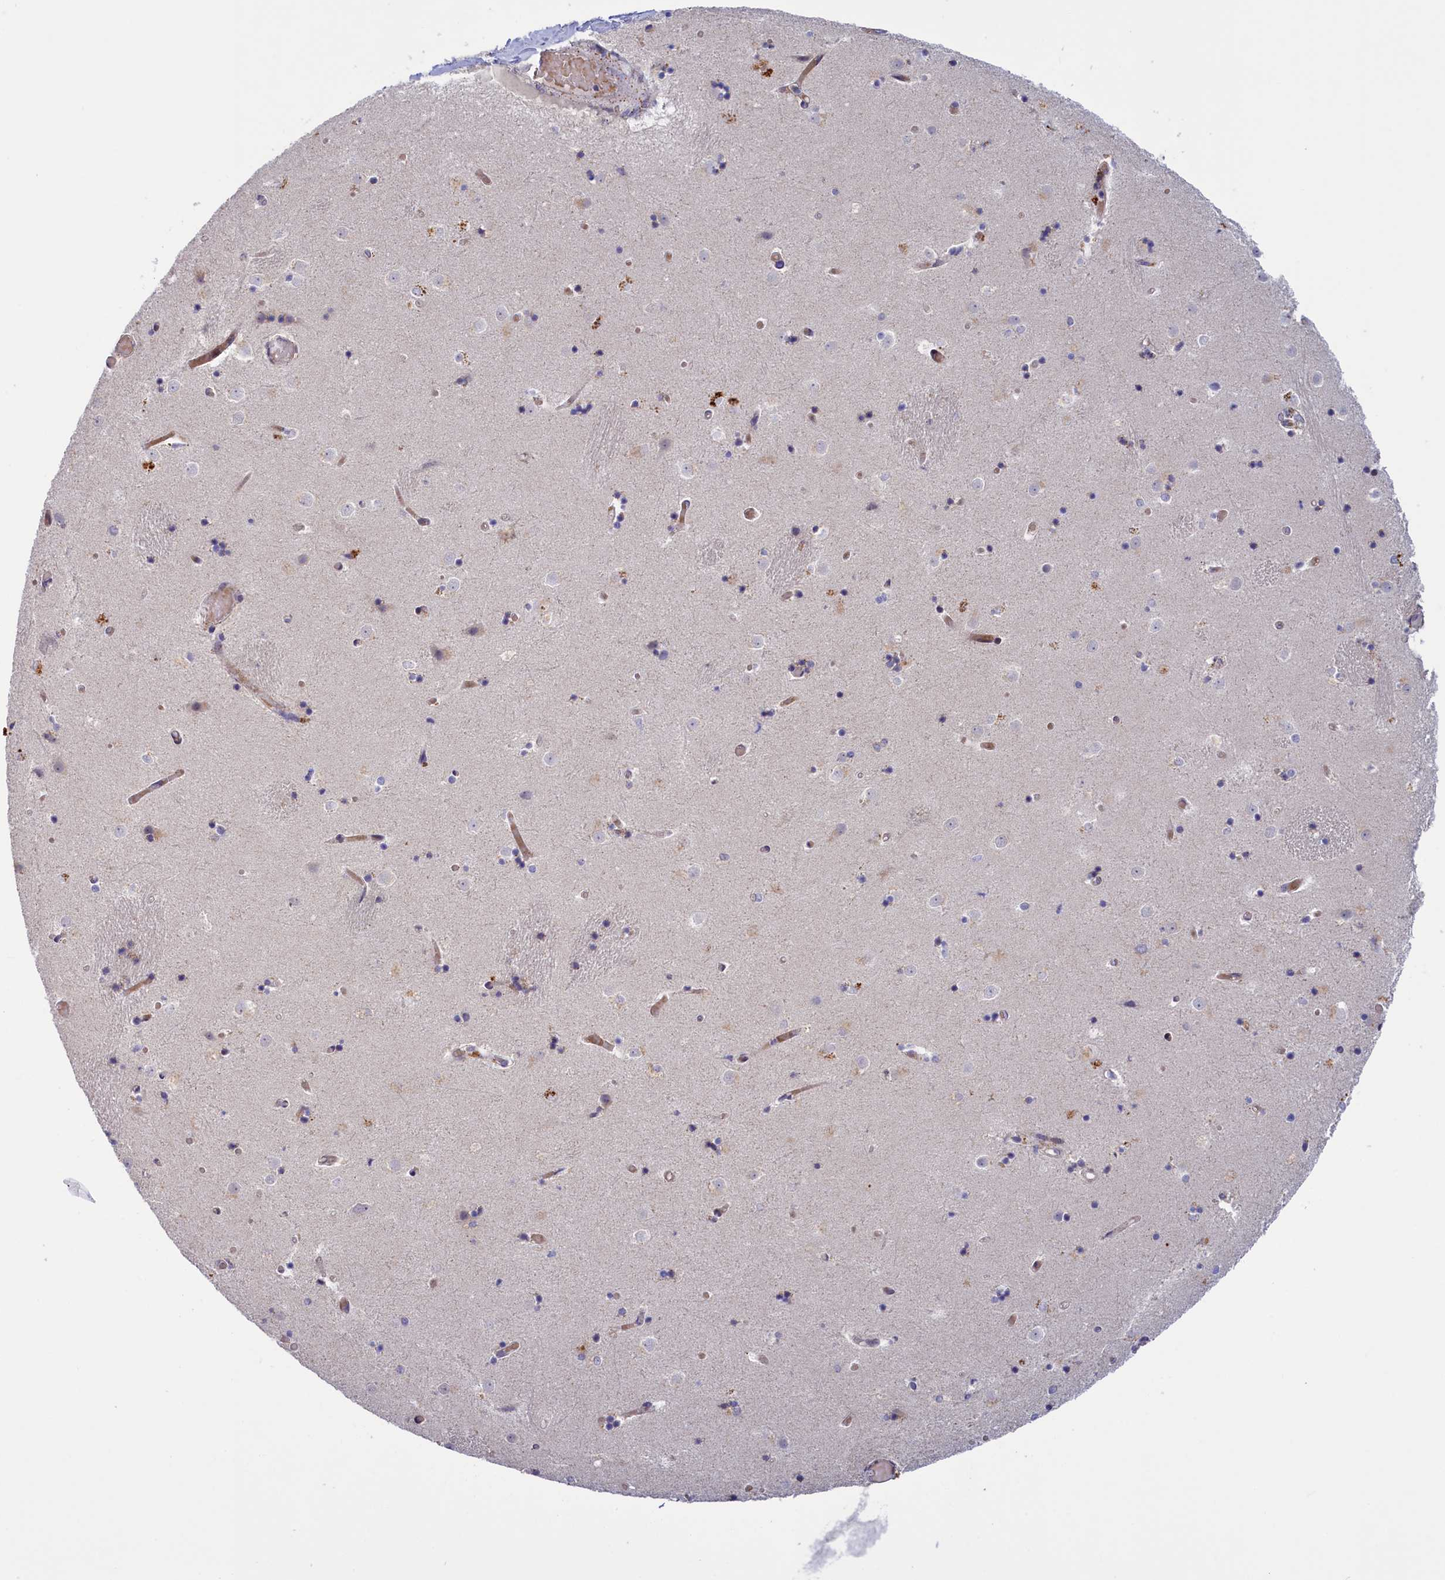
{"staining": {"intensity": "negative", "quantity": "none", "location": "none"}, "tissue": "caudate", "cell_type": "Glial cells", "image_type": "normal", "snomed": [{"axis": "morphology", "description": "Normal tissue, NOS"}, {"axis": "topography", "description": "Lateral ventricle wall"}], "caption": "An immunohistochemistry micrograph of unremarkable caudate is shown. There is no staining in glial cells of caudate.", "gene": "HYKK", "patient": {"sex": "female", "age": 52}}